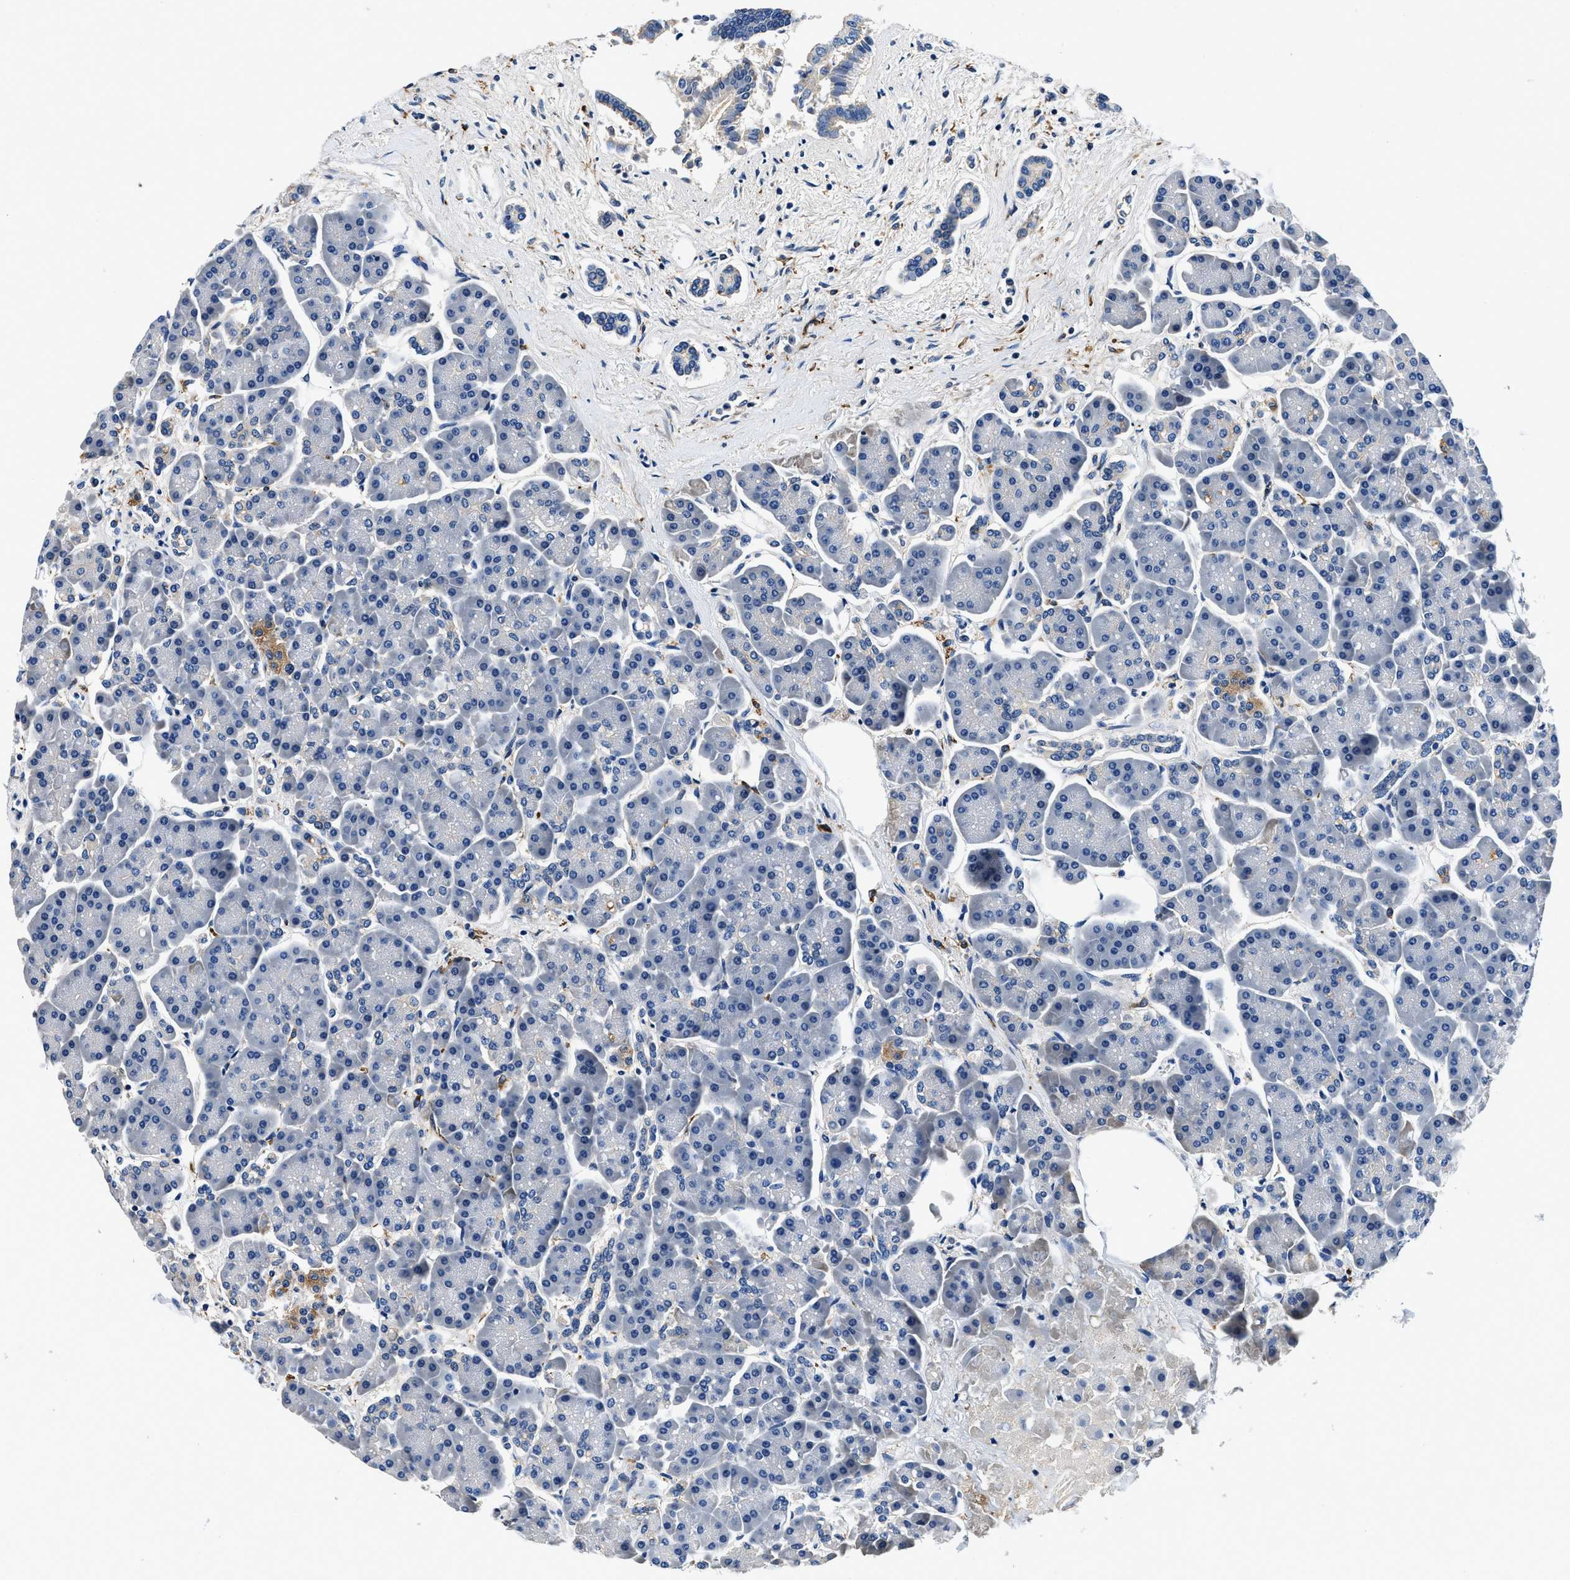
{"staining": {"intensity": "weak", "quantity": "<25%", "location": "cytoplasmic/membranous"}, "tissue": "pancreas", "cell_type": "Exocrine glandular cells", "image_type": "normal", "snomed": [{"axis": "morphology", "description": "Normal tissue, NOS"}, {"axis": "topography", "description": "Pancreas"}], "caption": "DAB immunohistochemical staining of benign human pancreas shows no significant positivity in exocrine glandular cells. The staining is performed using DAB brown chromogen with nuclei counter-stained in using hematoxylin.", "gene": "ZFAND3", "patient": {"sex": "female", "age": 70}}